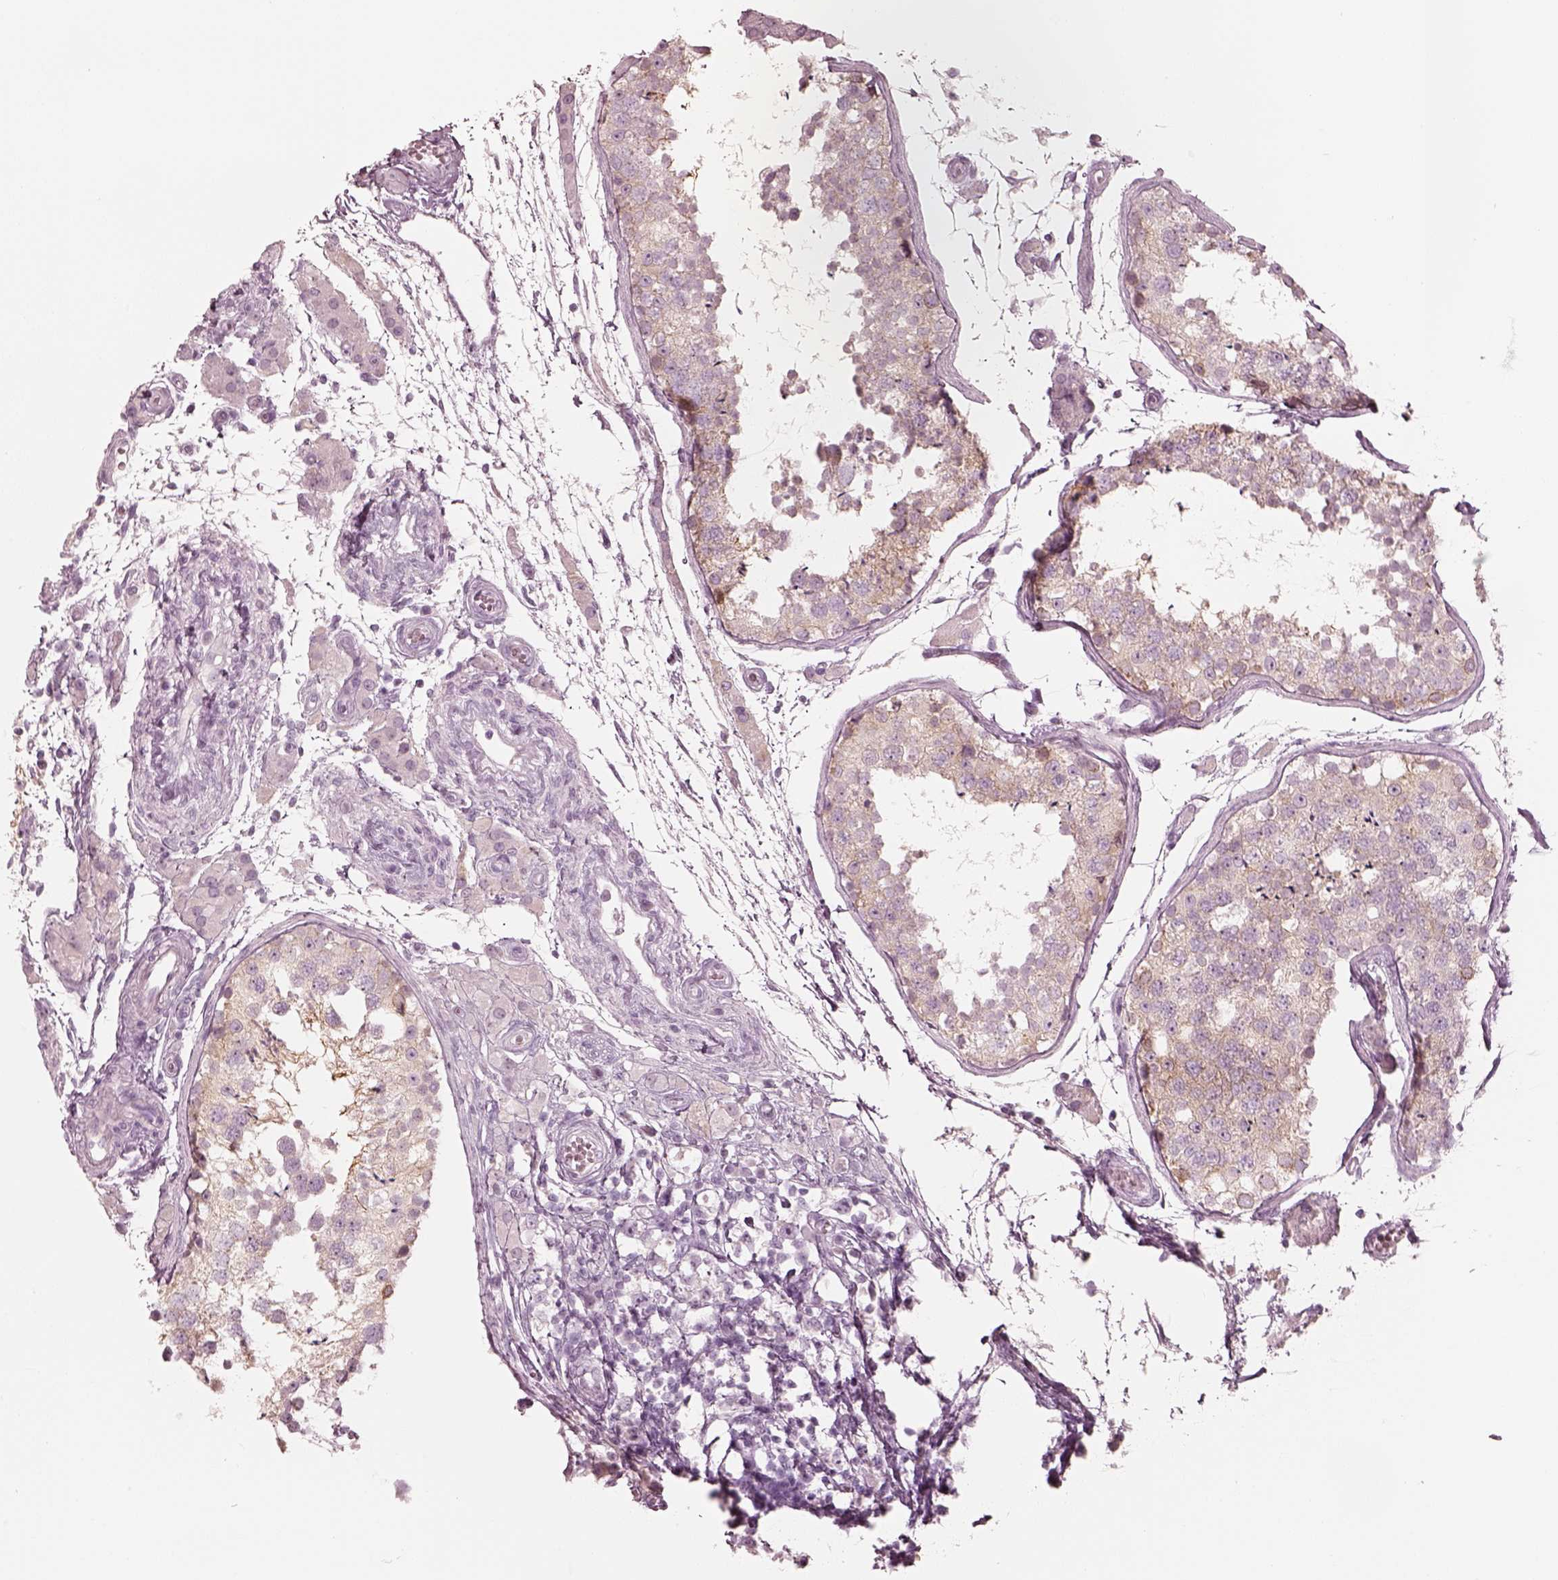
{"staining": {"intensity": "negative", "quantity": "none", "location": "none"}, "tissue": "testis", "cell_type": "Cells in seminiferous ducts", "image_type": "normal", "snomed": [{"axis": "morphology", "description": "Normal tissue, NOS"}, {"axis": "morphology", "description": "Seminoma, NOS"}, {"axis": "topography", "description": "Testis"}], "caption": "Immunohistochemical staining of benign human testis shows no significant positivity in cells in seminiferous ducts.", "gene": "PON3", "patient": {"sex": "male", "age": 29}}